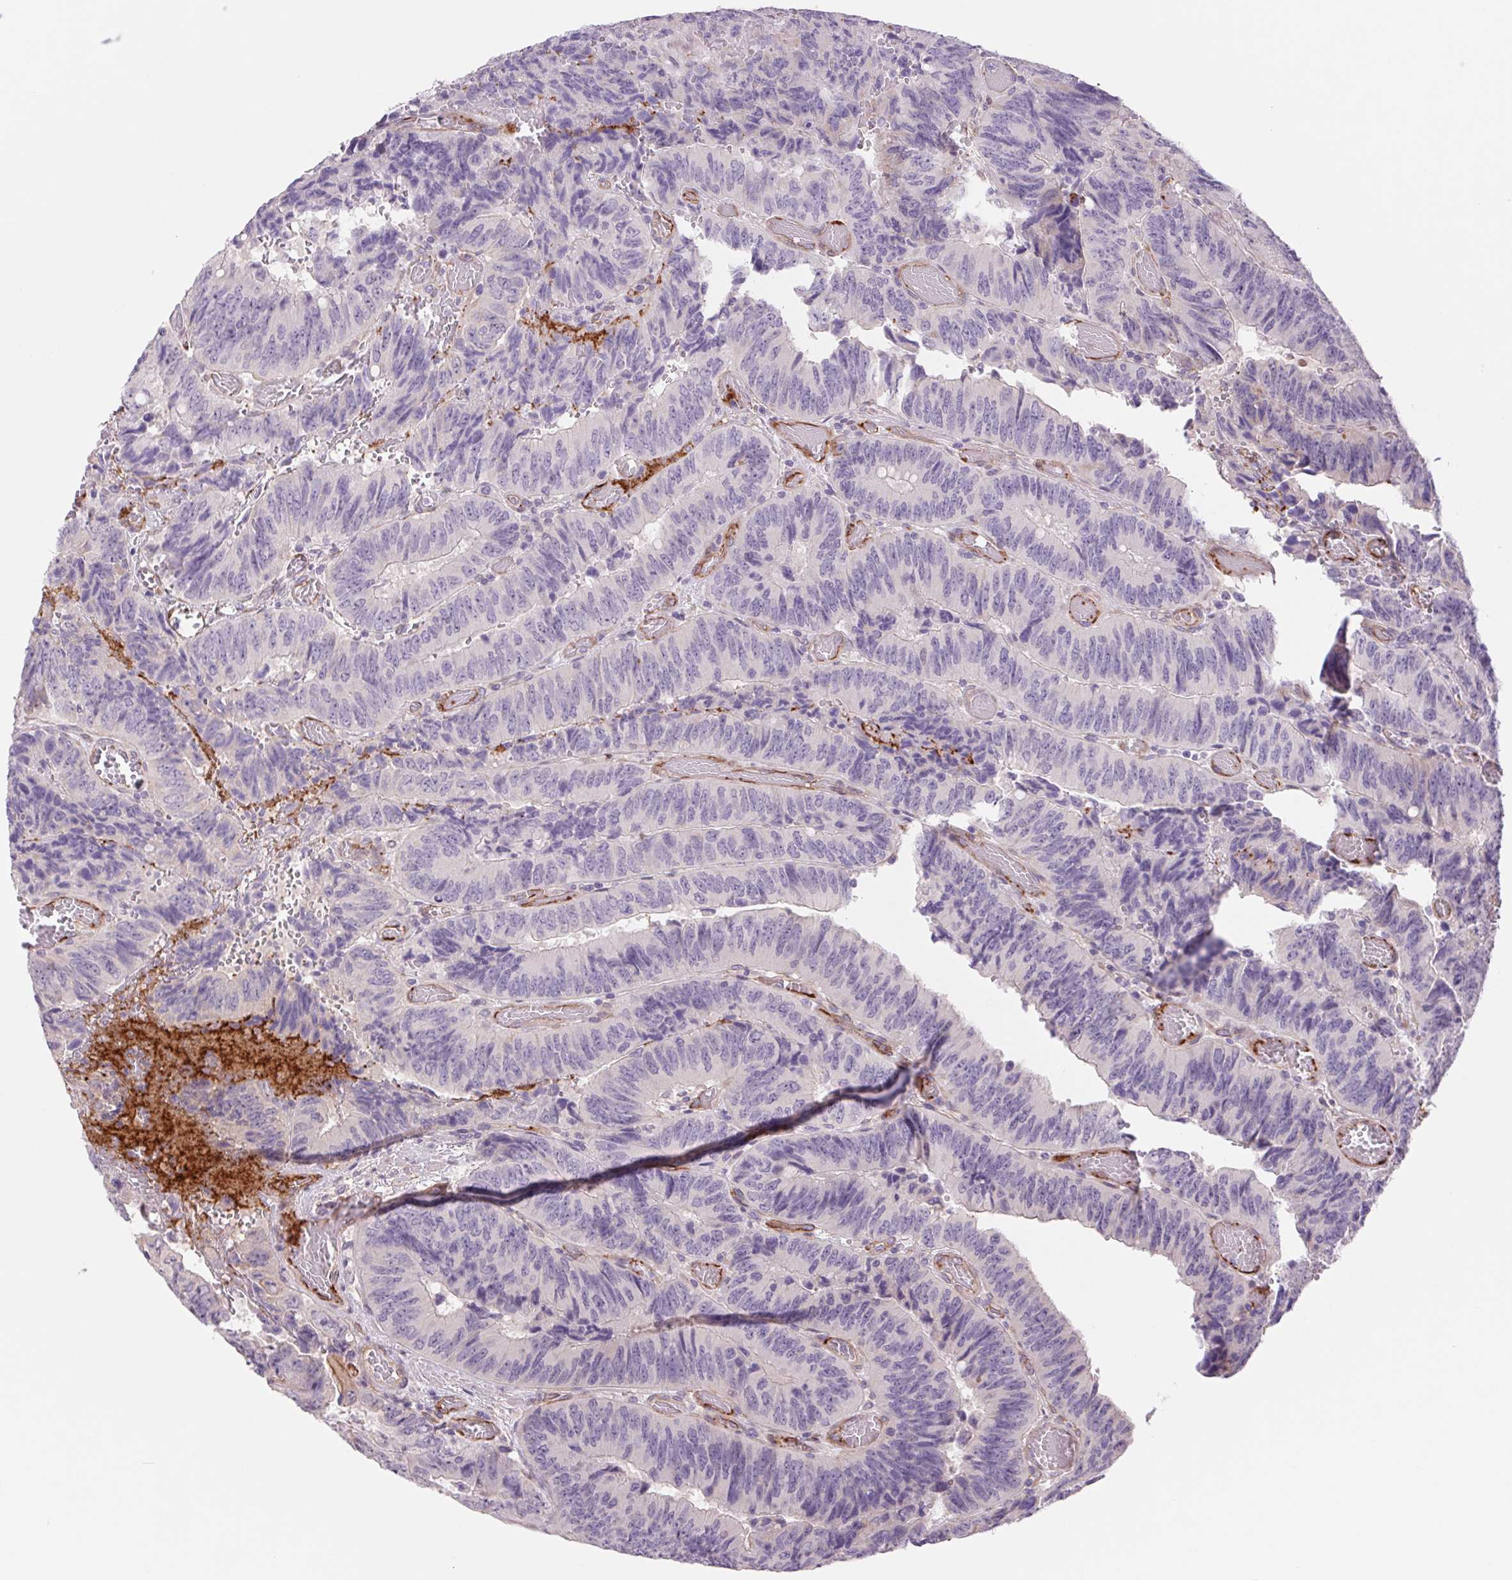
{"staining": {"intensity": "negative", "quantity": "none", "location": "none"}, "tissue": "colorectal cancer", "cell_type": "Tumor cells", "image_type": "cancer", "snomed": [{"axis": "morphology", "description": "Adenocarcinoma, NOS"}, {"axis": "topography", "description": "Colon"}], "caption": "IHC of human colorectal adenocarcinoma exhibits no expression in tumor cells. Brightfield microscopy of immunohistochemistry stained with DAB (3,3'-diaminobenzidine) (brown) and hematoxylin (blue), captured at high magnification.", "gene": "MS4A13", "patient": {"sex": "female", "age": 84}}